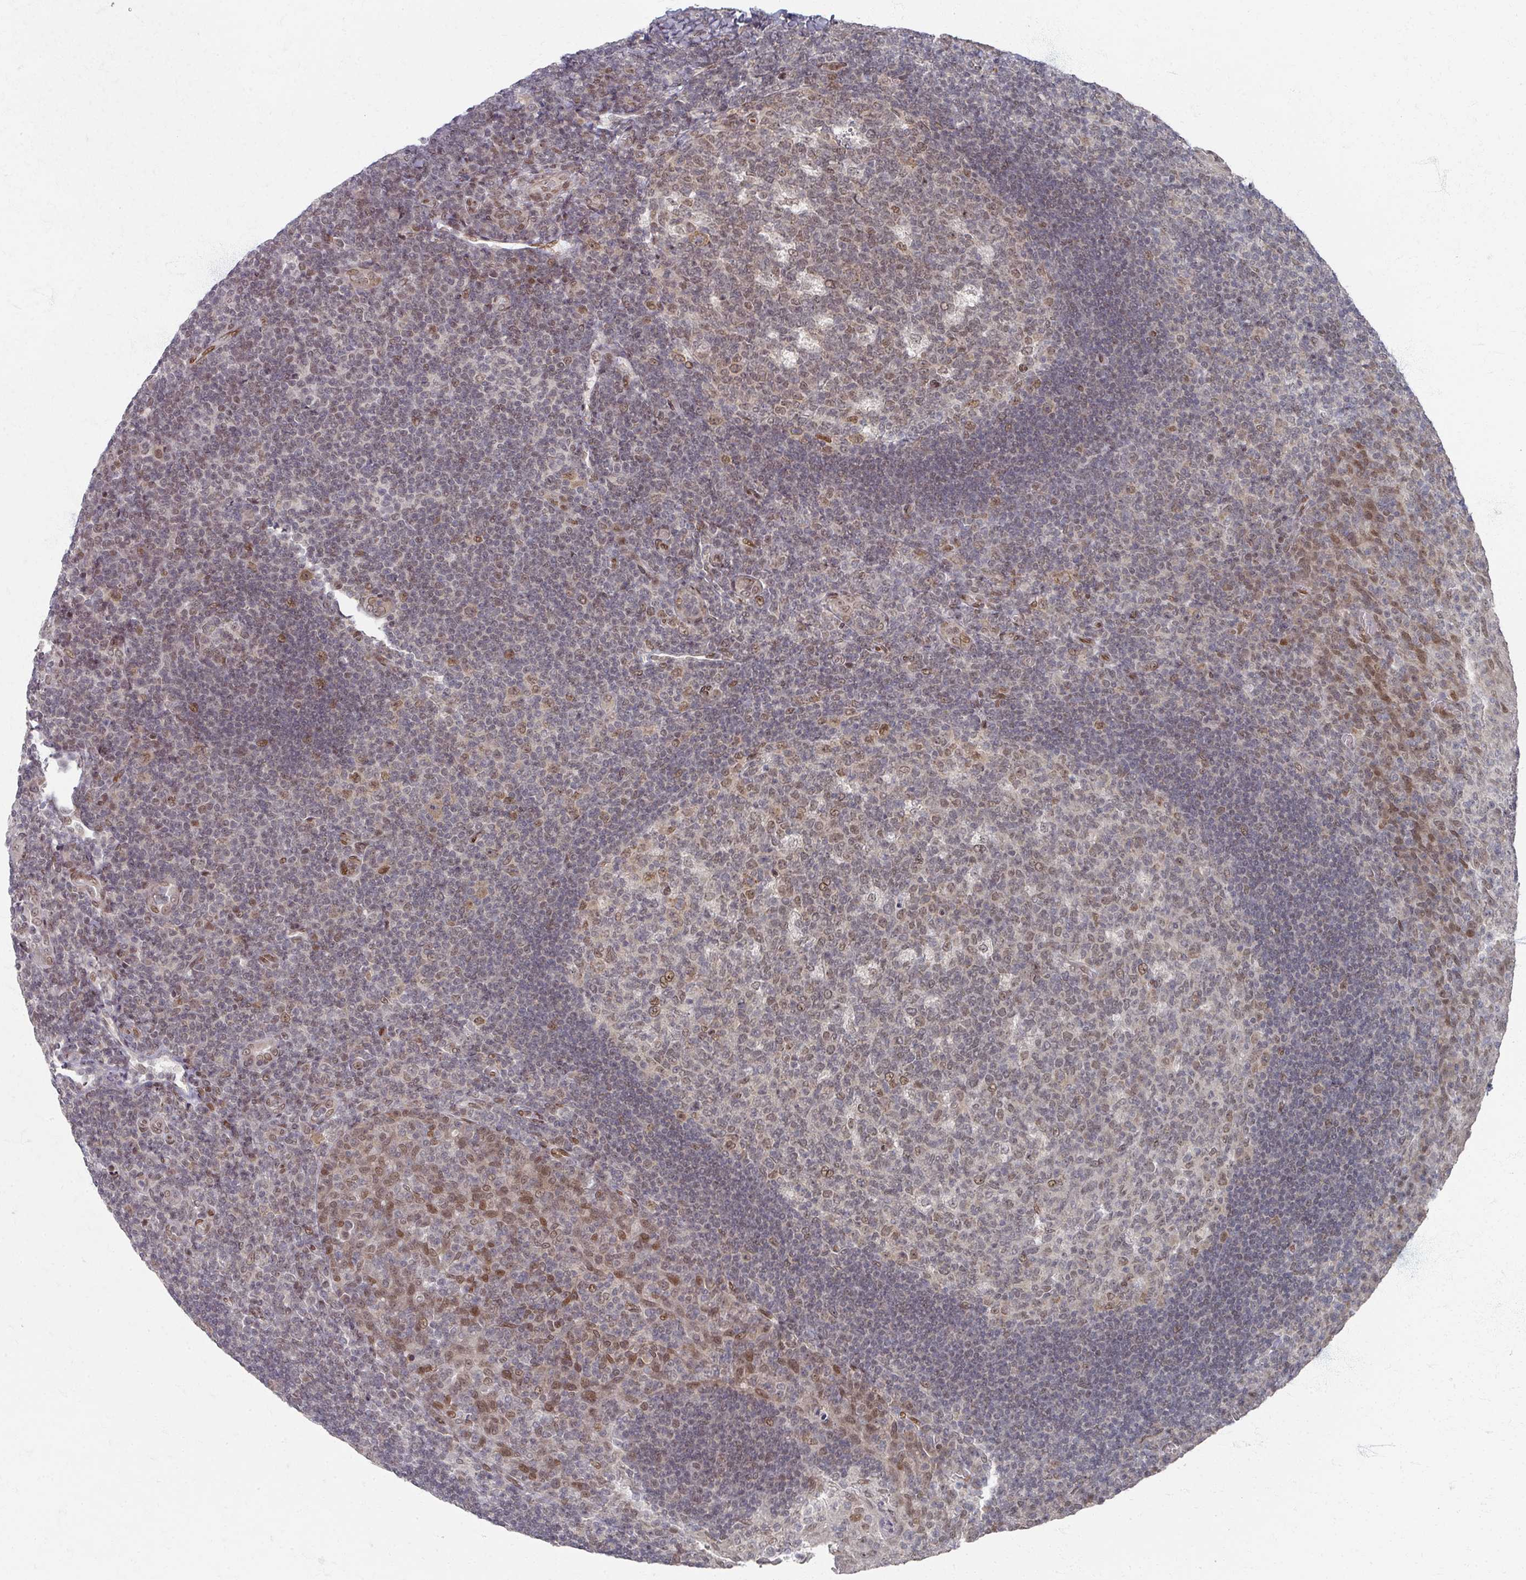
{"staining": {"intensity": "moderate", "quantity": "25%-75%", "location": "nuclear"}, "tissue": "tonsil", "cell_type": "Germinal center cells", "image_type": "normal", "snomed": [{"axis": "morphology", "description": "Normal tissue, NOS"}, {"axis": "topography", "description": "Tonsil"}], "caption": "A medium amount of moderate nuclear expression is seen in approximately 25%-75% of germinal center cells in benign tonsil.", "gene": "PSKH1", "patient": {"sex": "male", "age": 17}}